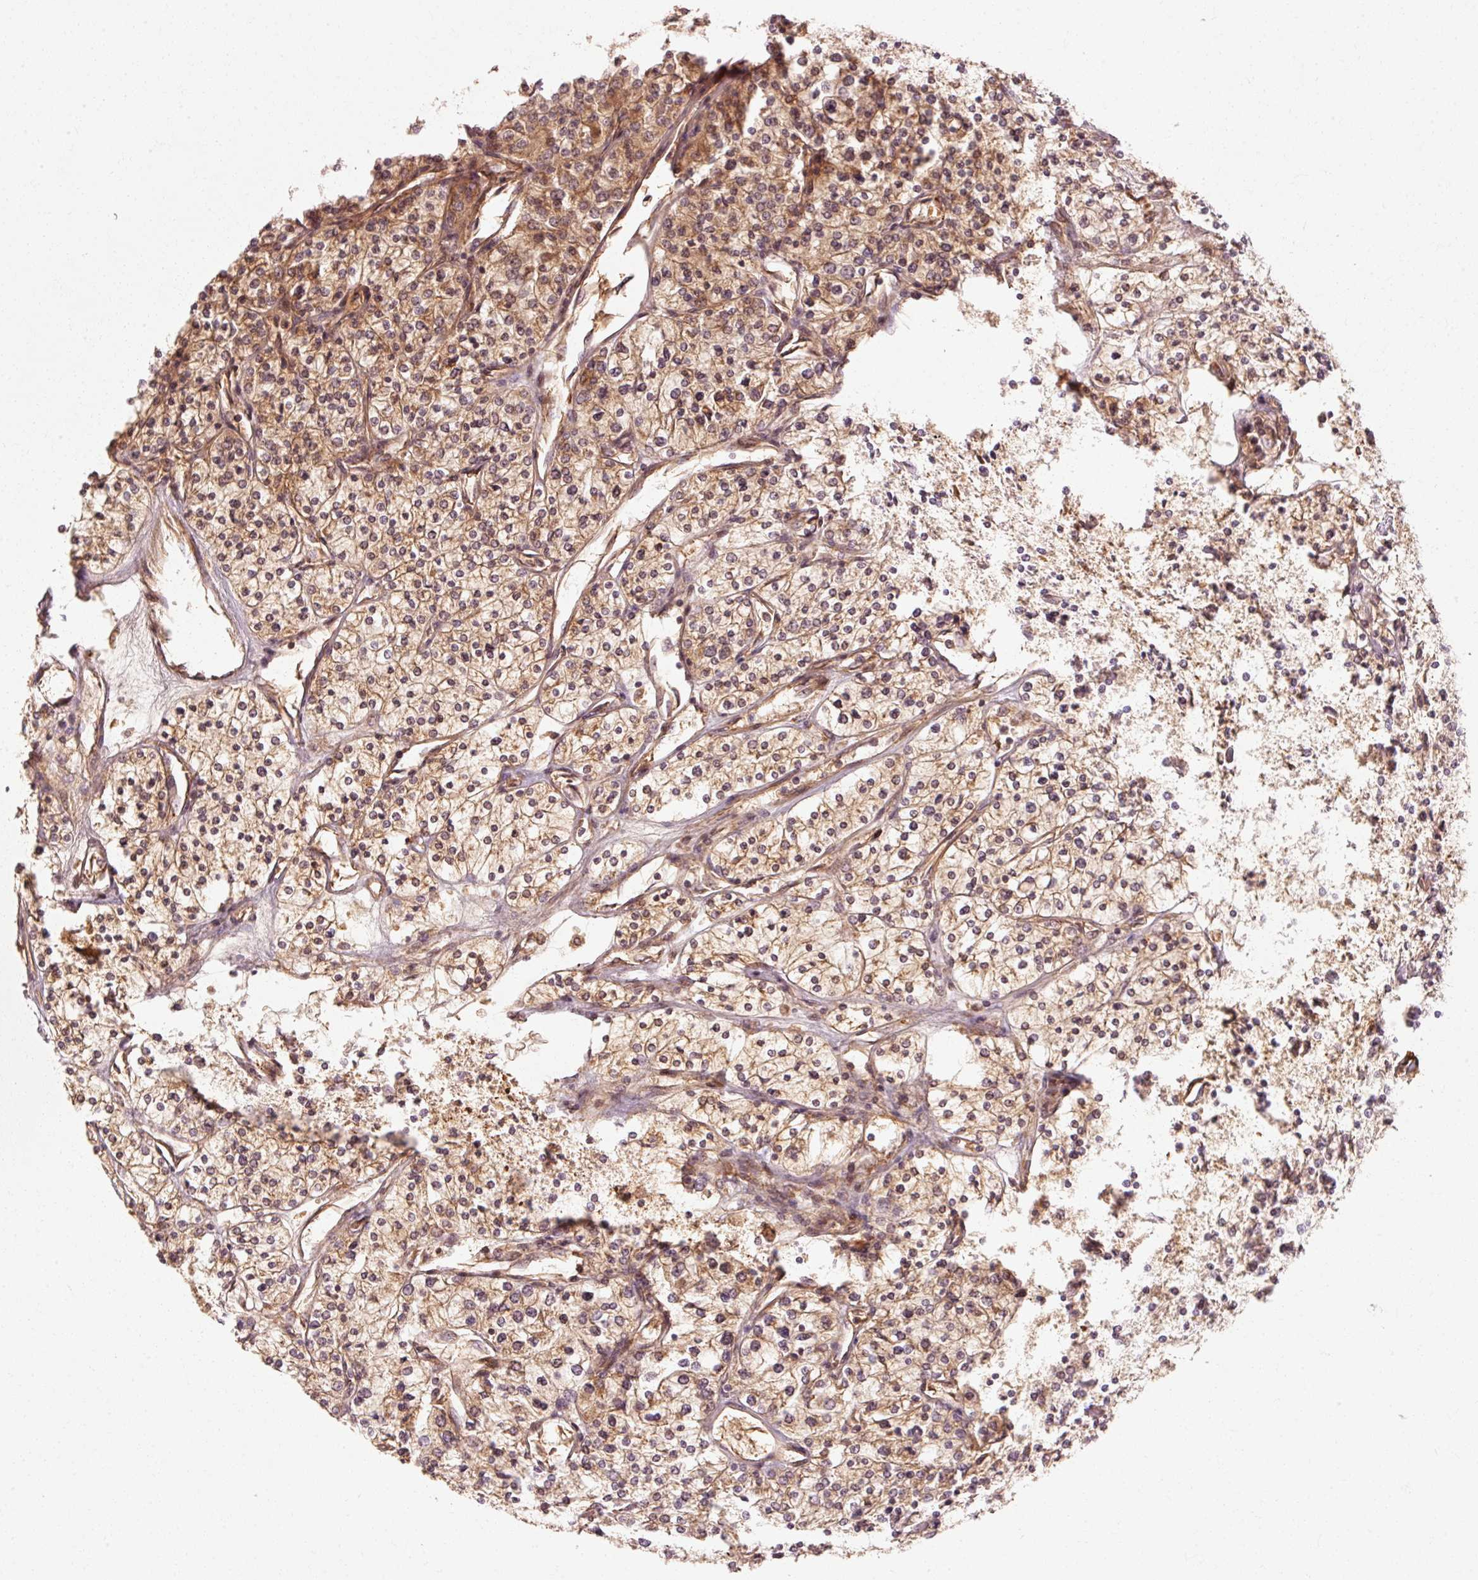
{"staining": {"intensity": "moderate", "quantity": ">75%", "location": "cytoplasmic/membranous"}, "tissue": "renal cancer", "cell_type": "Tumor cells", "image_type": "cancer", "snomed": [{"axis": "morphology", "description": "Adenocarcinoma, NOS"}, {"axis": "topography", "description": "Kidney"}], "caption": "The photomicrograph demonstrates staining of renal cancer, revealing moderate cytoplasmic/membranous protein expression (brown color) within tumor cells. (brown staining indicates protein expression, while blue staining denotes nuclei).", "gene": "CTNNA1", "patient": {"sex": "male", "age": 80}}